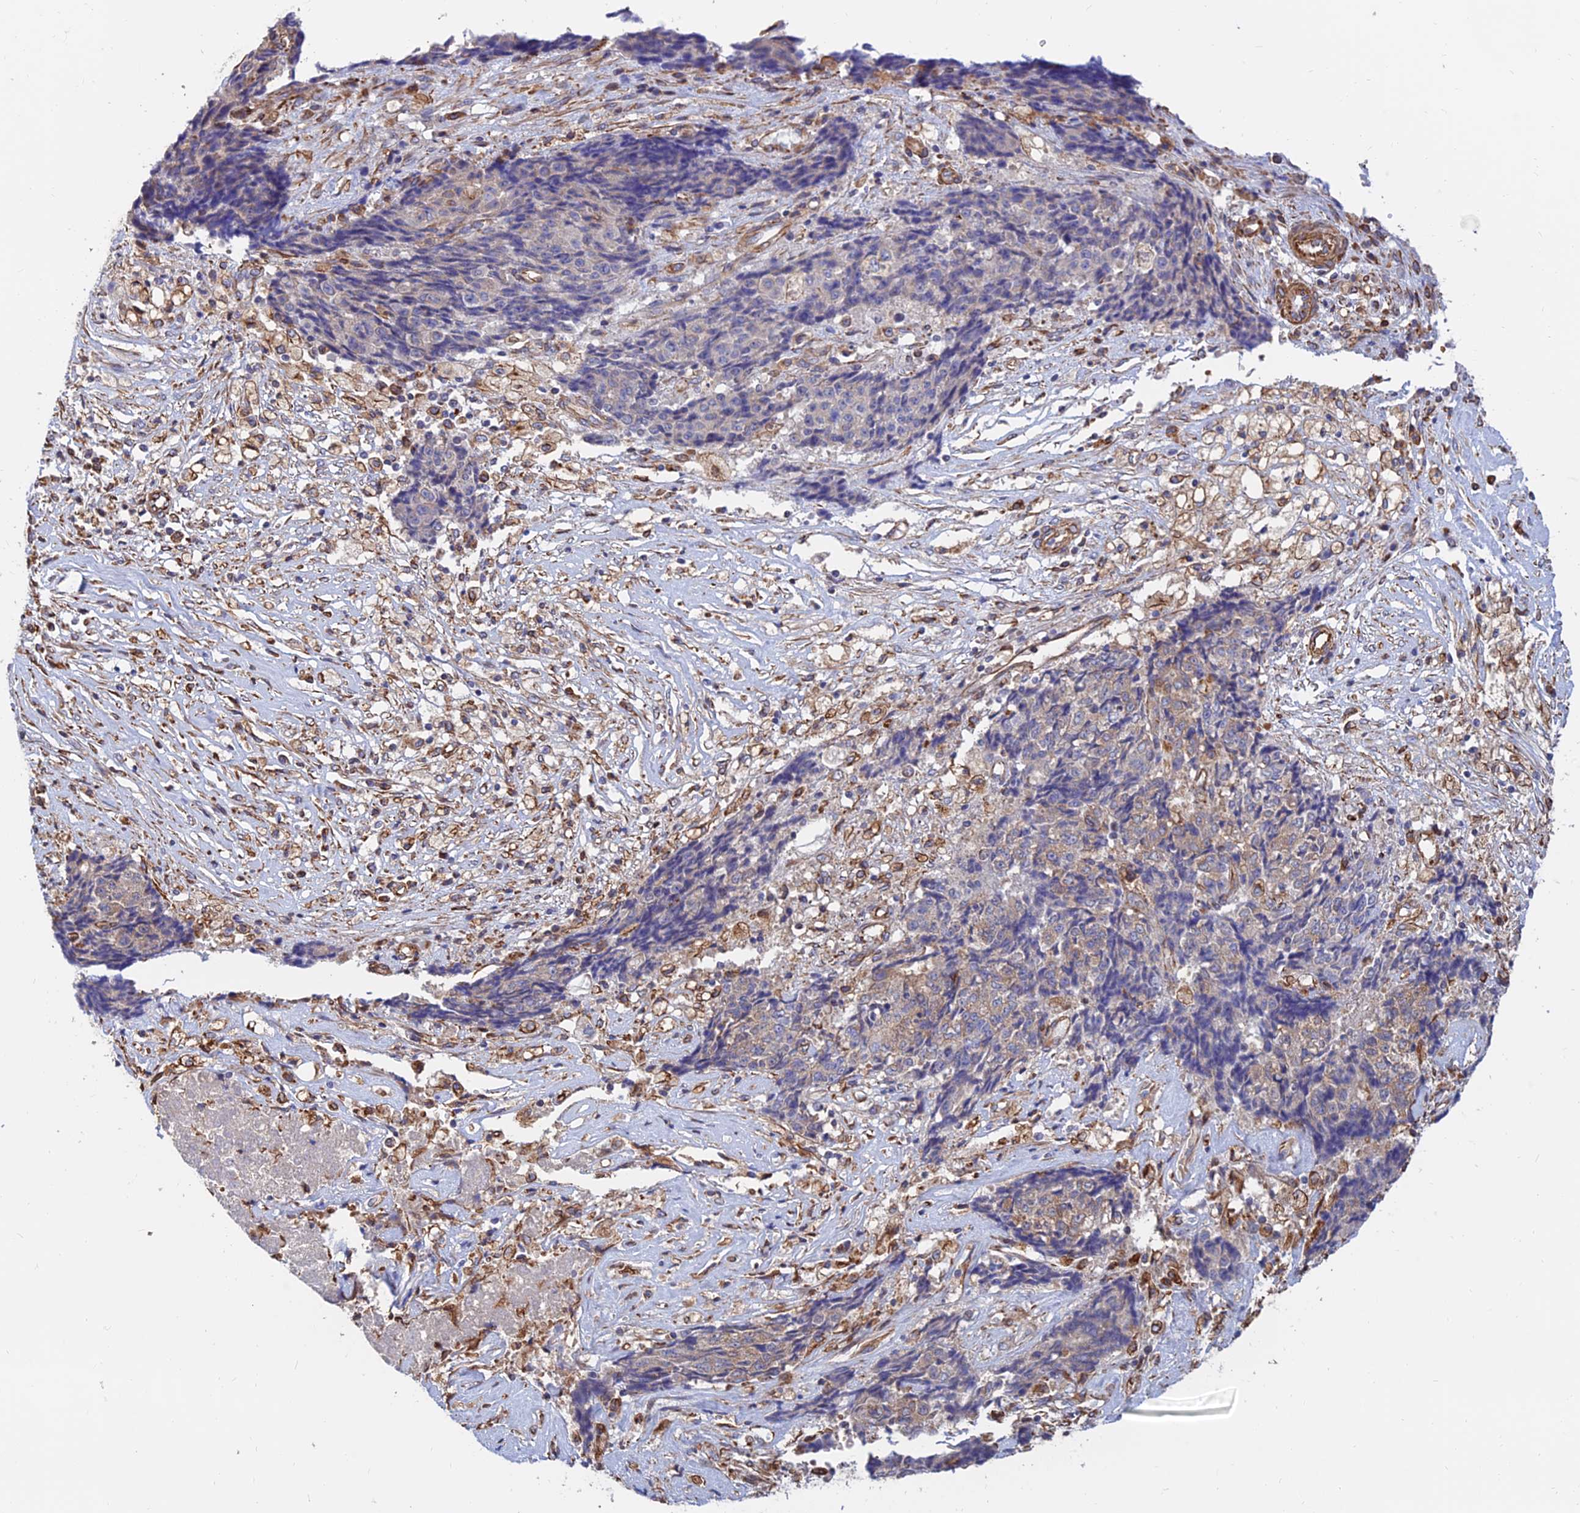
{"staining": {"intensity": "weak", "quantity": "<25%", "location": "cytoplasmic/membranous"}, "tissue": "ovarian cancer", "cell_type": "Tumor cells", "image_type": "cancer", "snomed": [{"axis": "morphology", "description": "Carcinoma, endometroid"}, {"axis": "topography", "description": "Ovary"}], "caption": "Ovarian cancer was stained to show a protein in brown. There is no significant staining in tumor cells.", "gene": "CDK18", "patient": {"sex": "female", "age": 42}}